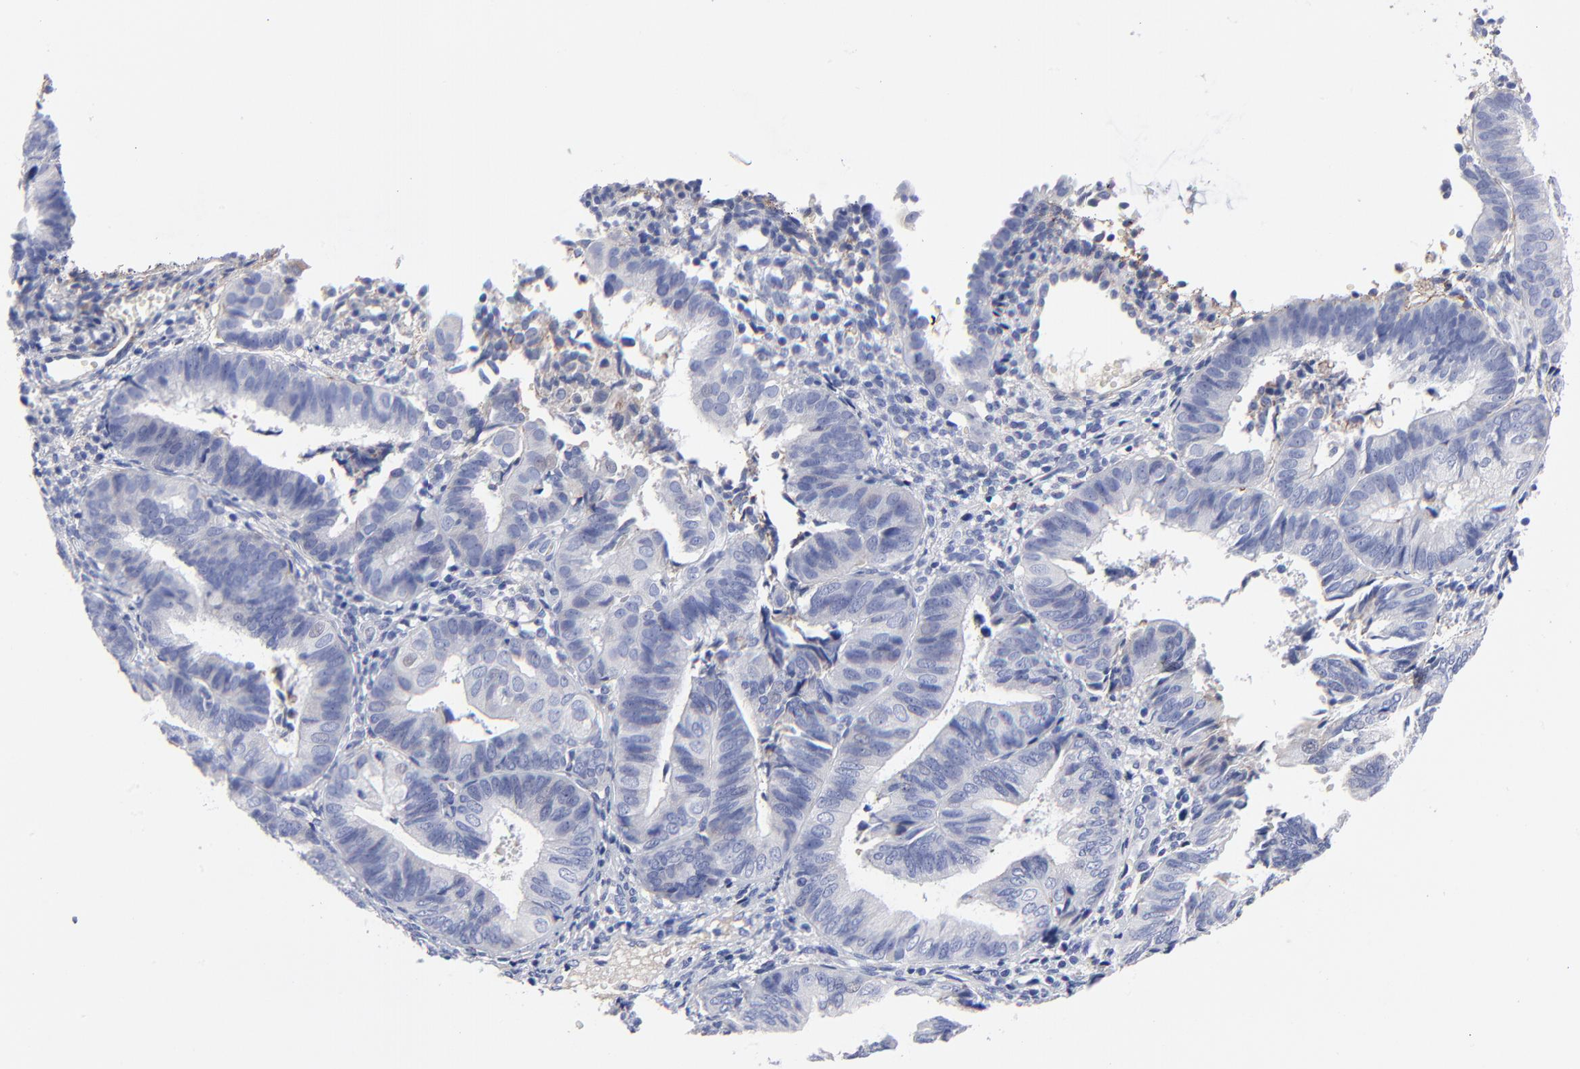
{"staining": {"intensity": "negative", "quantity": "none", "location": "none"}, "tissue": "endometrial cancer", "cell_type": "Tumor cells", "image_type": "cancer", "snomed": [{"axis": "morphology", "description": "Adenocarcinoma, NOS"}, {"axis": "topography", "description": "Endometrium"}], "caption": "The histopathology image exhibits no significant positivity in tumor cells of endometrial cancer. (DAB immunohistochemistry (IHC), high magnification).", "gene": "FBLN2", "patient": {"sex": "female", "age": 63}}